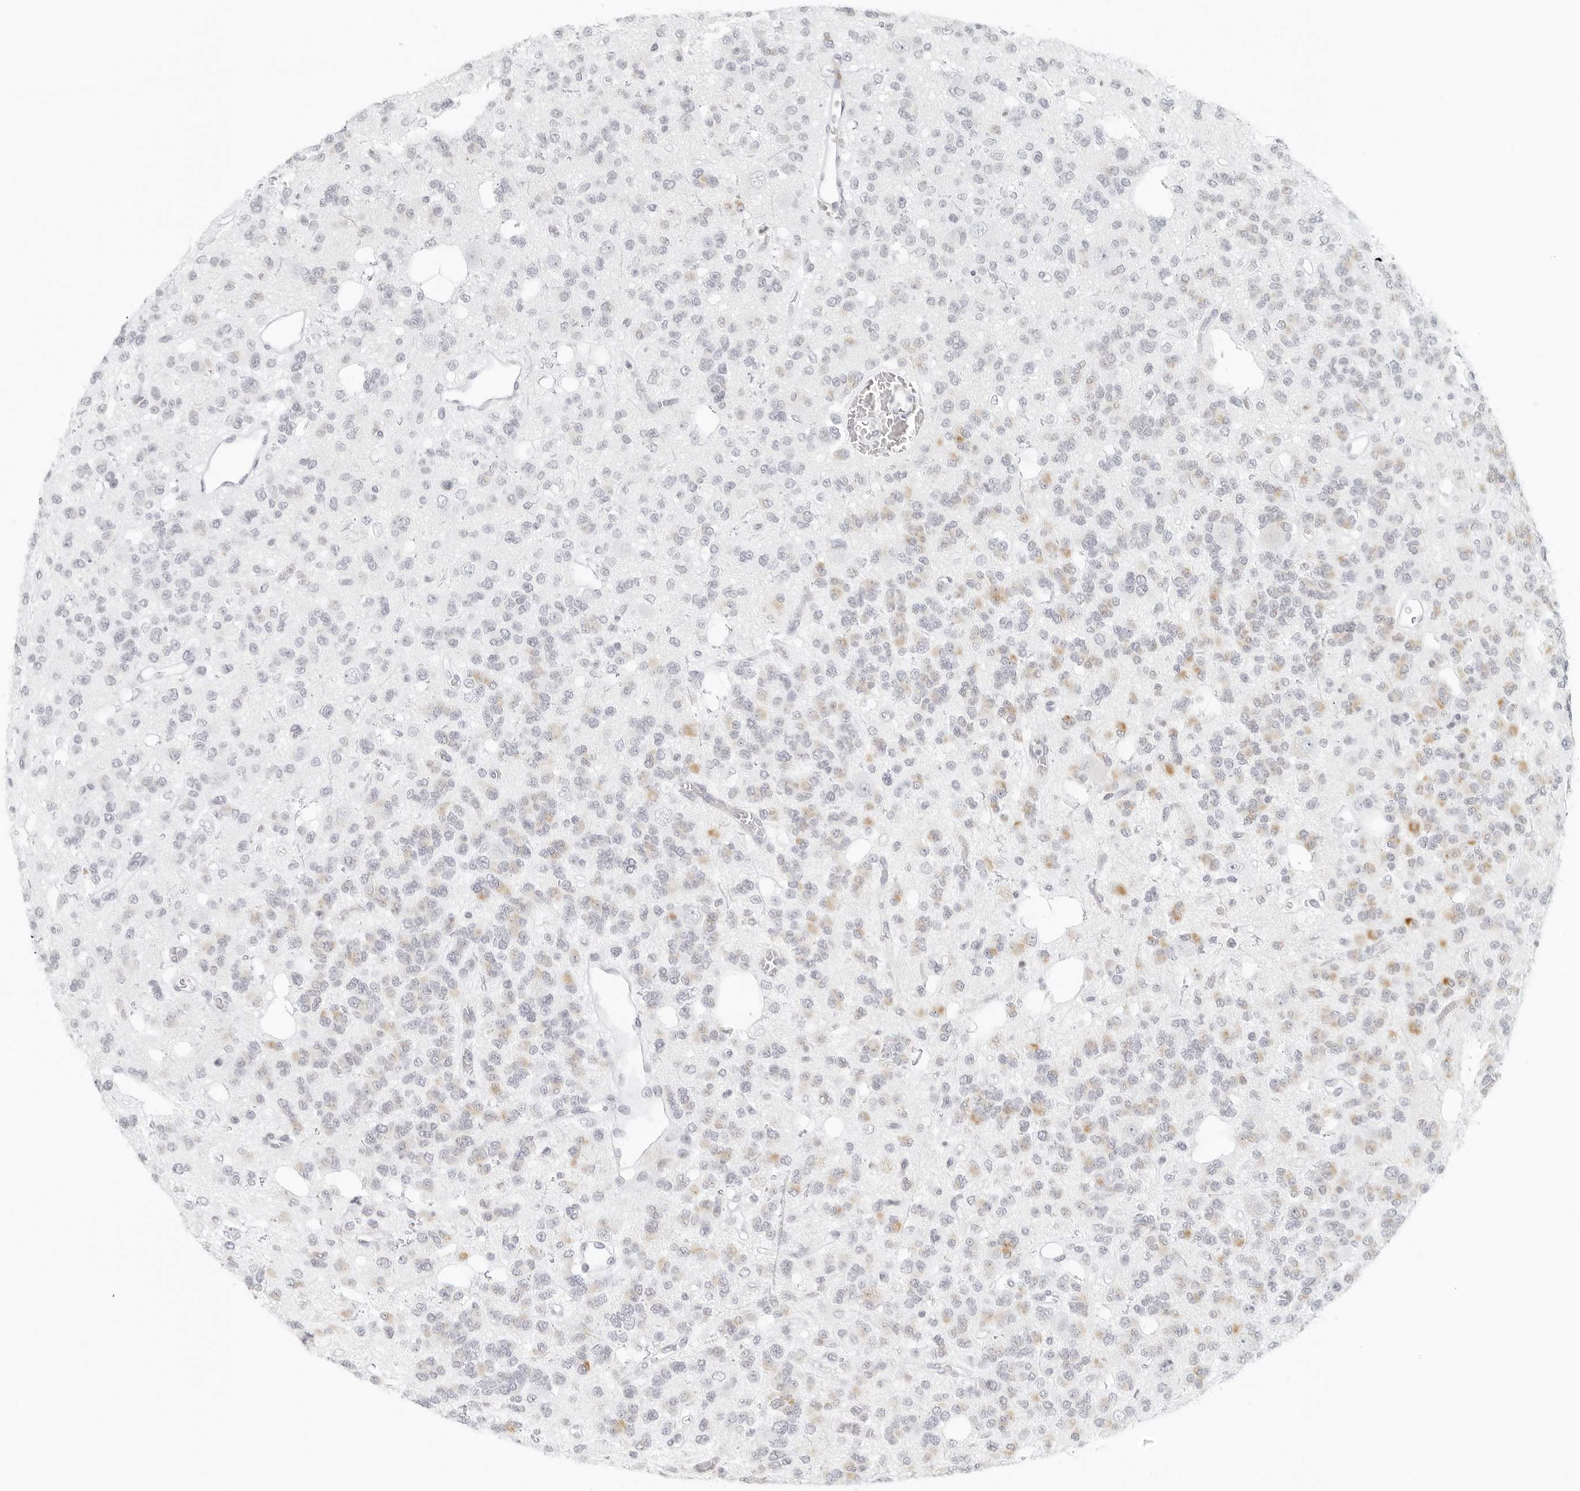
{"staining": {"intensity": "negative", "quantity": "none", "location": "none"}, "tissue": "glioma", "cell_type": "Tumor cells", "image_type": "cancer", "snomed": [{"axis": "morphology", "description": "Glioma, malignant, Low grade"}, {"axis": "topography", "description": "Brain"}], "caption": "Tumor cells are negative for brown protein staining in malignant low-grade glioma.", "gene": "RPS6KC1", "patient": {"sex": "male", "age": 38}}